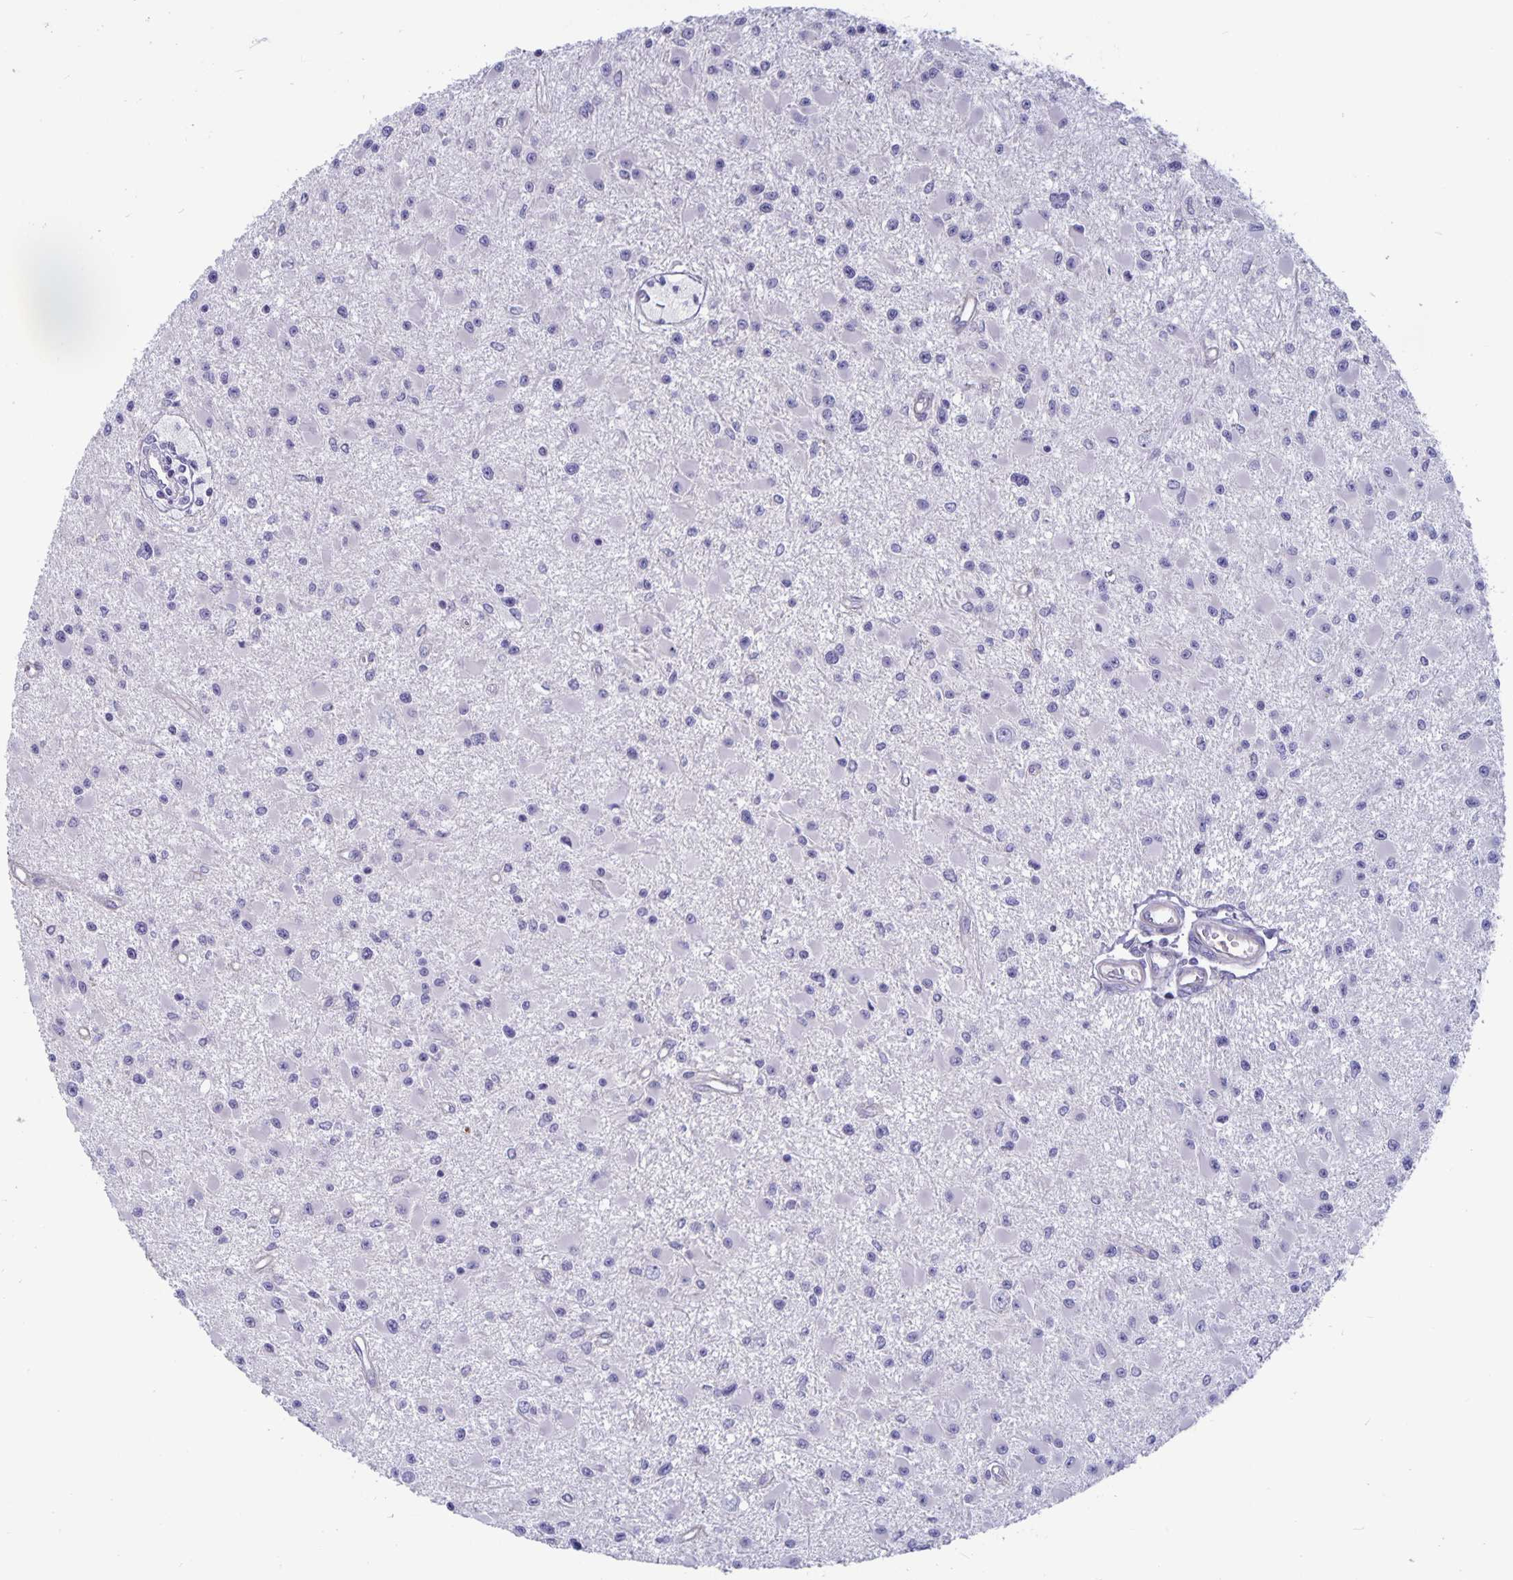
{"staining": {"intensity": "negative", "quantity": "none", "location": "none"}, "tissue": "glioma", "cell_type": "Tumor cells", "image_type": "cancer", "snomed": [{"axis": "morphology", "description": "Glioma, malignant, High grade"}, {"axis": "topography", "description": "Brain"}], "caption": "Malignant glioma (high-grade) was stained to show a protein in brown. There is no significant expression in tumor cells.", "gene": "PLCB3", "patient": {"sex": "male", "age": 54}}